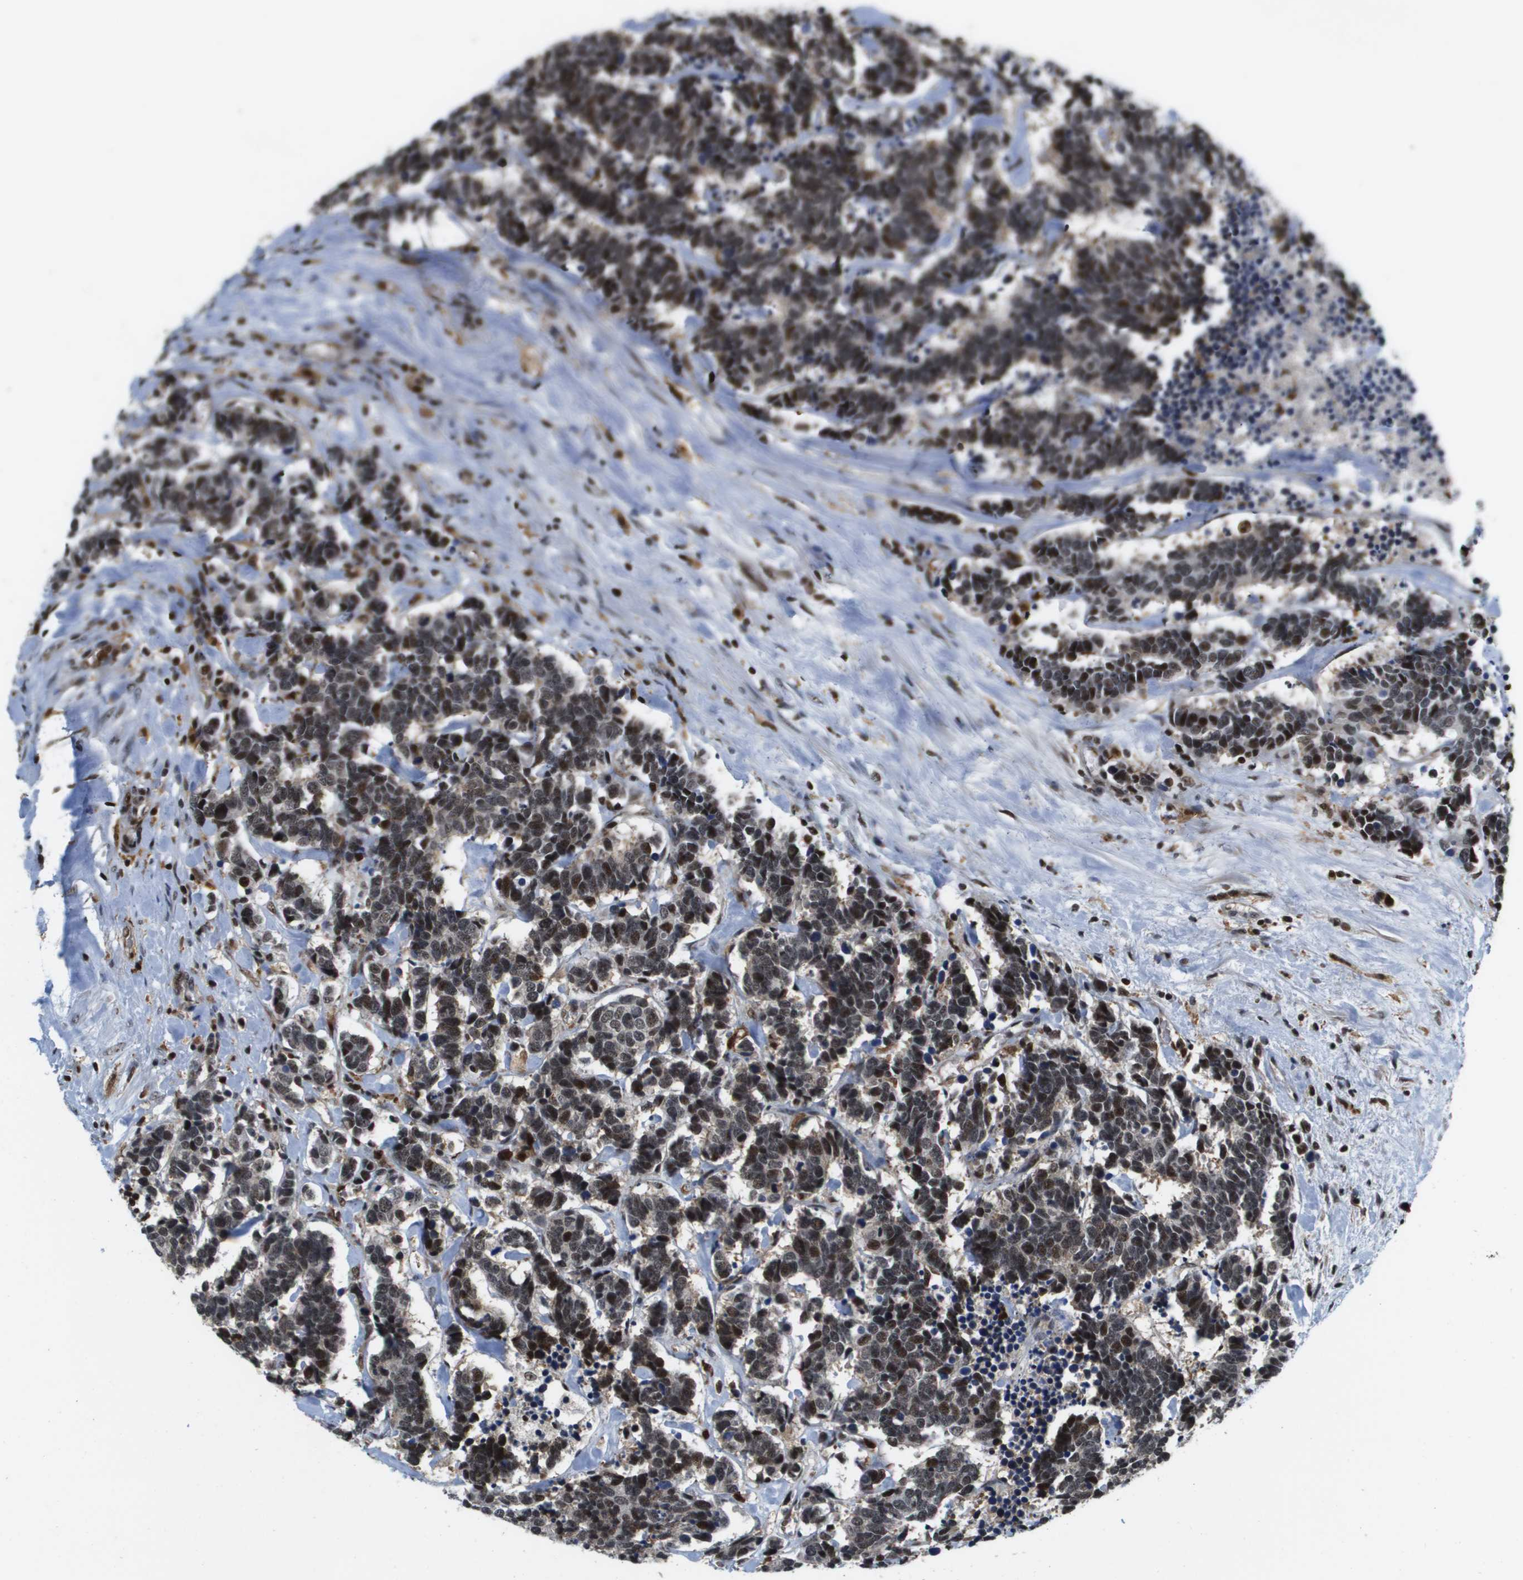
{"staining": {"intensity": "moderate", "quantity": ">75%", "location": "nuclear"}, "tissue": "carcinoid", "cell_type": "Tumor cells", "image_type": "cancer", "snomed": [{"axis": "morphology", "description": "Carcinoma, NOS"}, {"axis": "morphology", "description": "Carcinoid, malignant, NOS"}, {"axis": "topography", "description": "Urinary bladder"}], "caption": "Immunohistochemical staining of human carcinoid shows medium levels of moderate nuclear positivity in approximately >75% of tumor cells.", "gene": "EP400", "patient": {"sex": "male", "age": 57}}